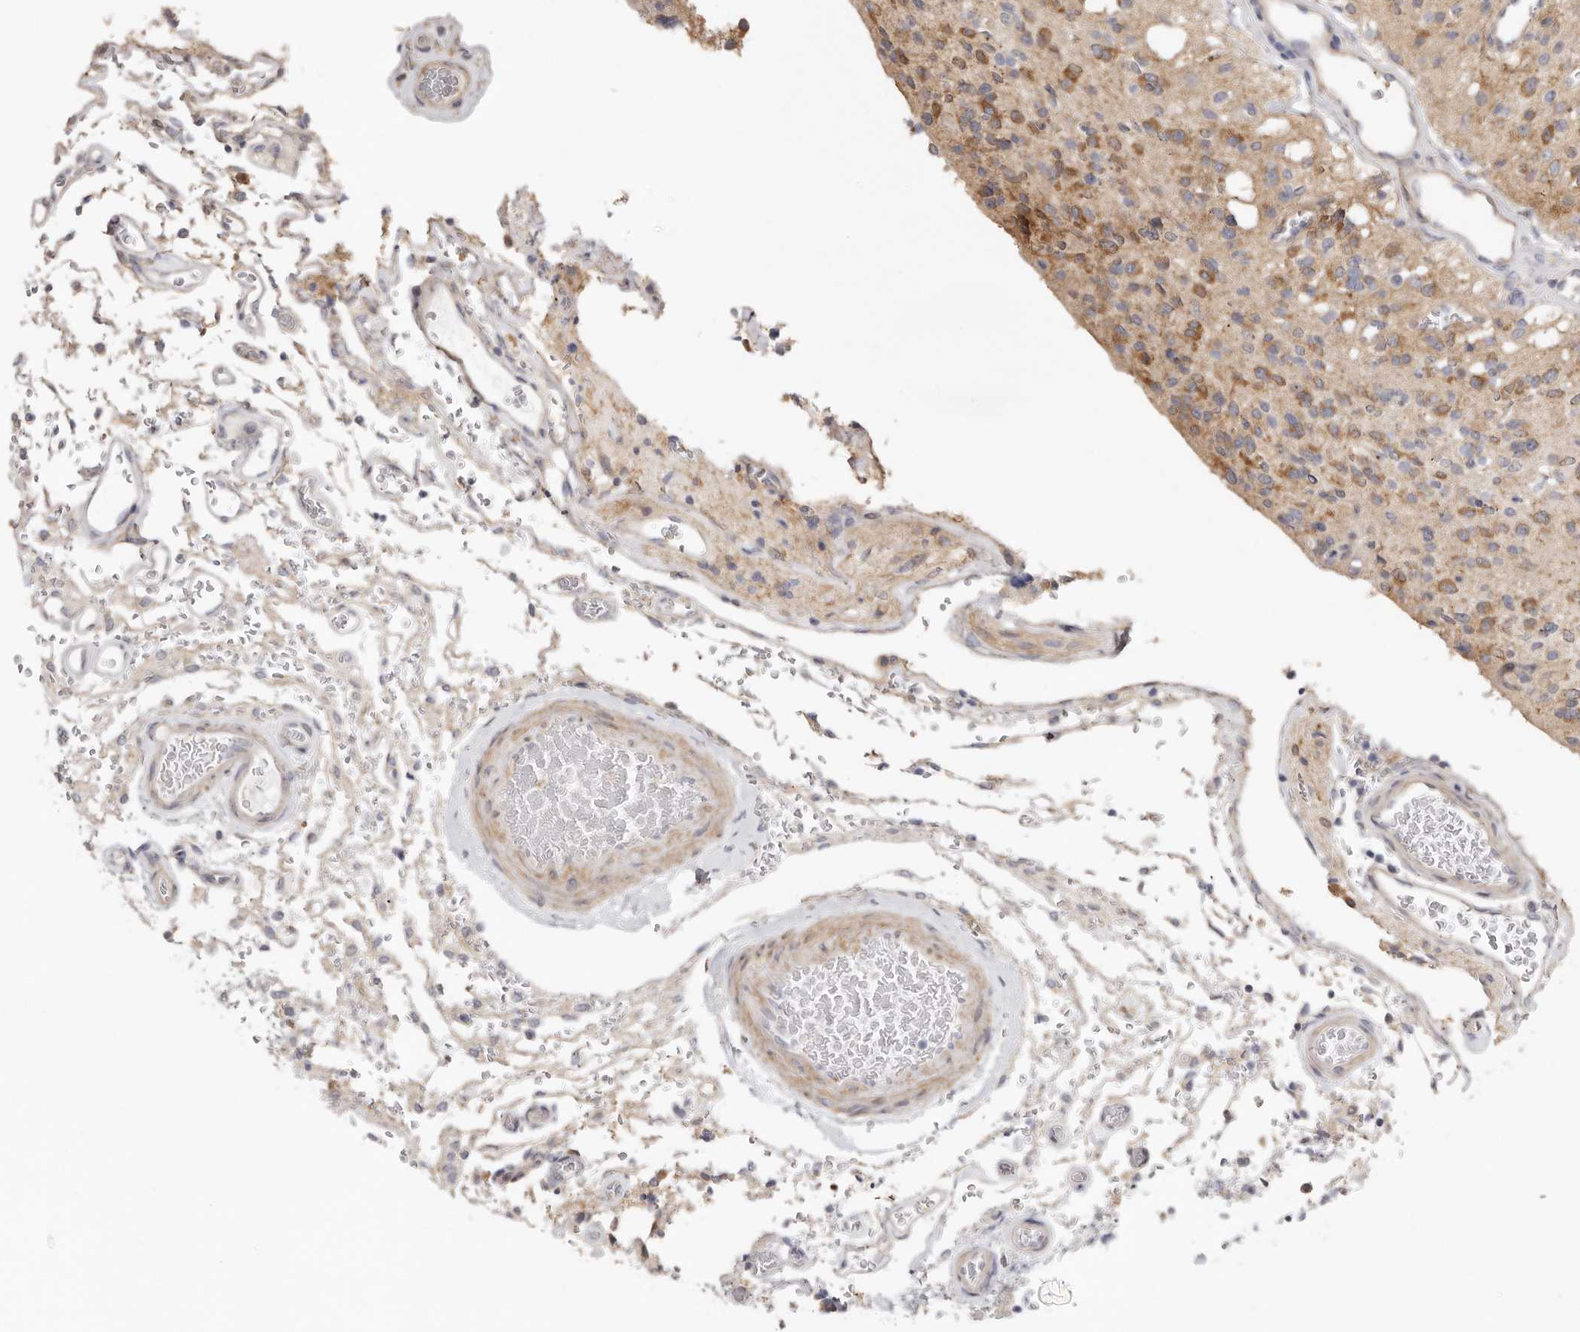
{"staining": {"intensity": "moderate", "quantity": ">75%", "location": "cytoplasmic/membranous"}, "tissue": "glioma", "cell_type": "Tumor cells", "image_type": "cancer", "snomed": [{"axis": "morphology", "description": "Glioma, malignant, High grade"}, {"axis": "topography", "description": "Brain"}], "caption": "The photomicrograph shows staining of glioma, revealing moderate cytoplasmic/membranous protein expression (brown color) within tumor cells.", "gene": "MSRB2", "patient": {"sex": "male", "age": 34}}